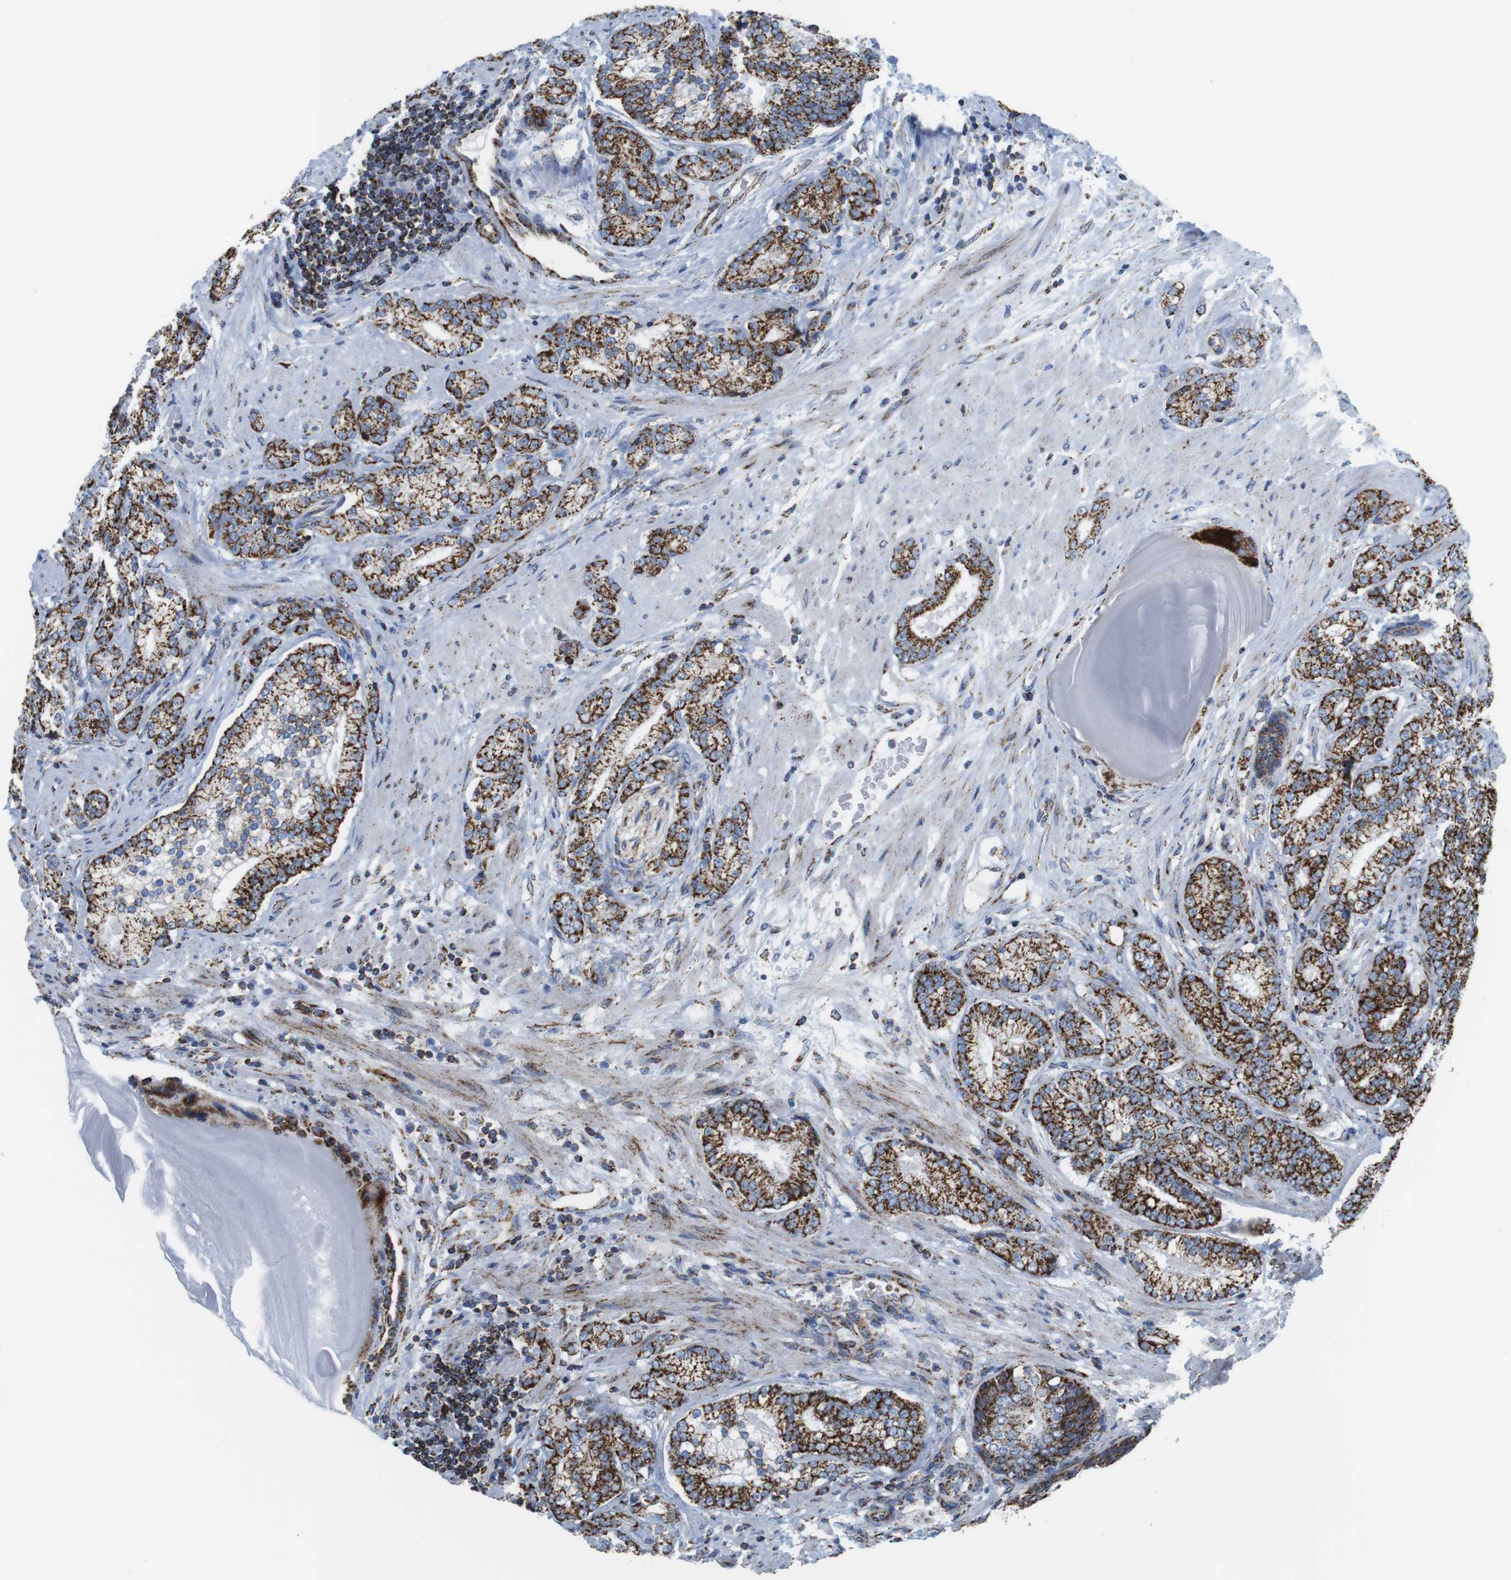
{"staining": {"intensity": "strong", "quantity": ">75%", "location": "cytoplasmic/membranous"}, "tissue": "prostate cancer", "cell_type": "Tumor cells", "image_type": "cancer", "snomed": [{"axis": "morphology", "description": "Adenocarcinoma, High grade"}, {"axis": "topography", "description": "Prostate"}], "caption": "A micrograph of prostate adenocarcinoma (high-grade) stained for a protein shows strong cytoplasmic/membranous brown staining in tumor cells.", "gene": "ATP5PO", "patient": {"sex": "male", "age": 61}}